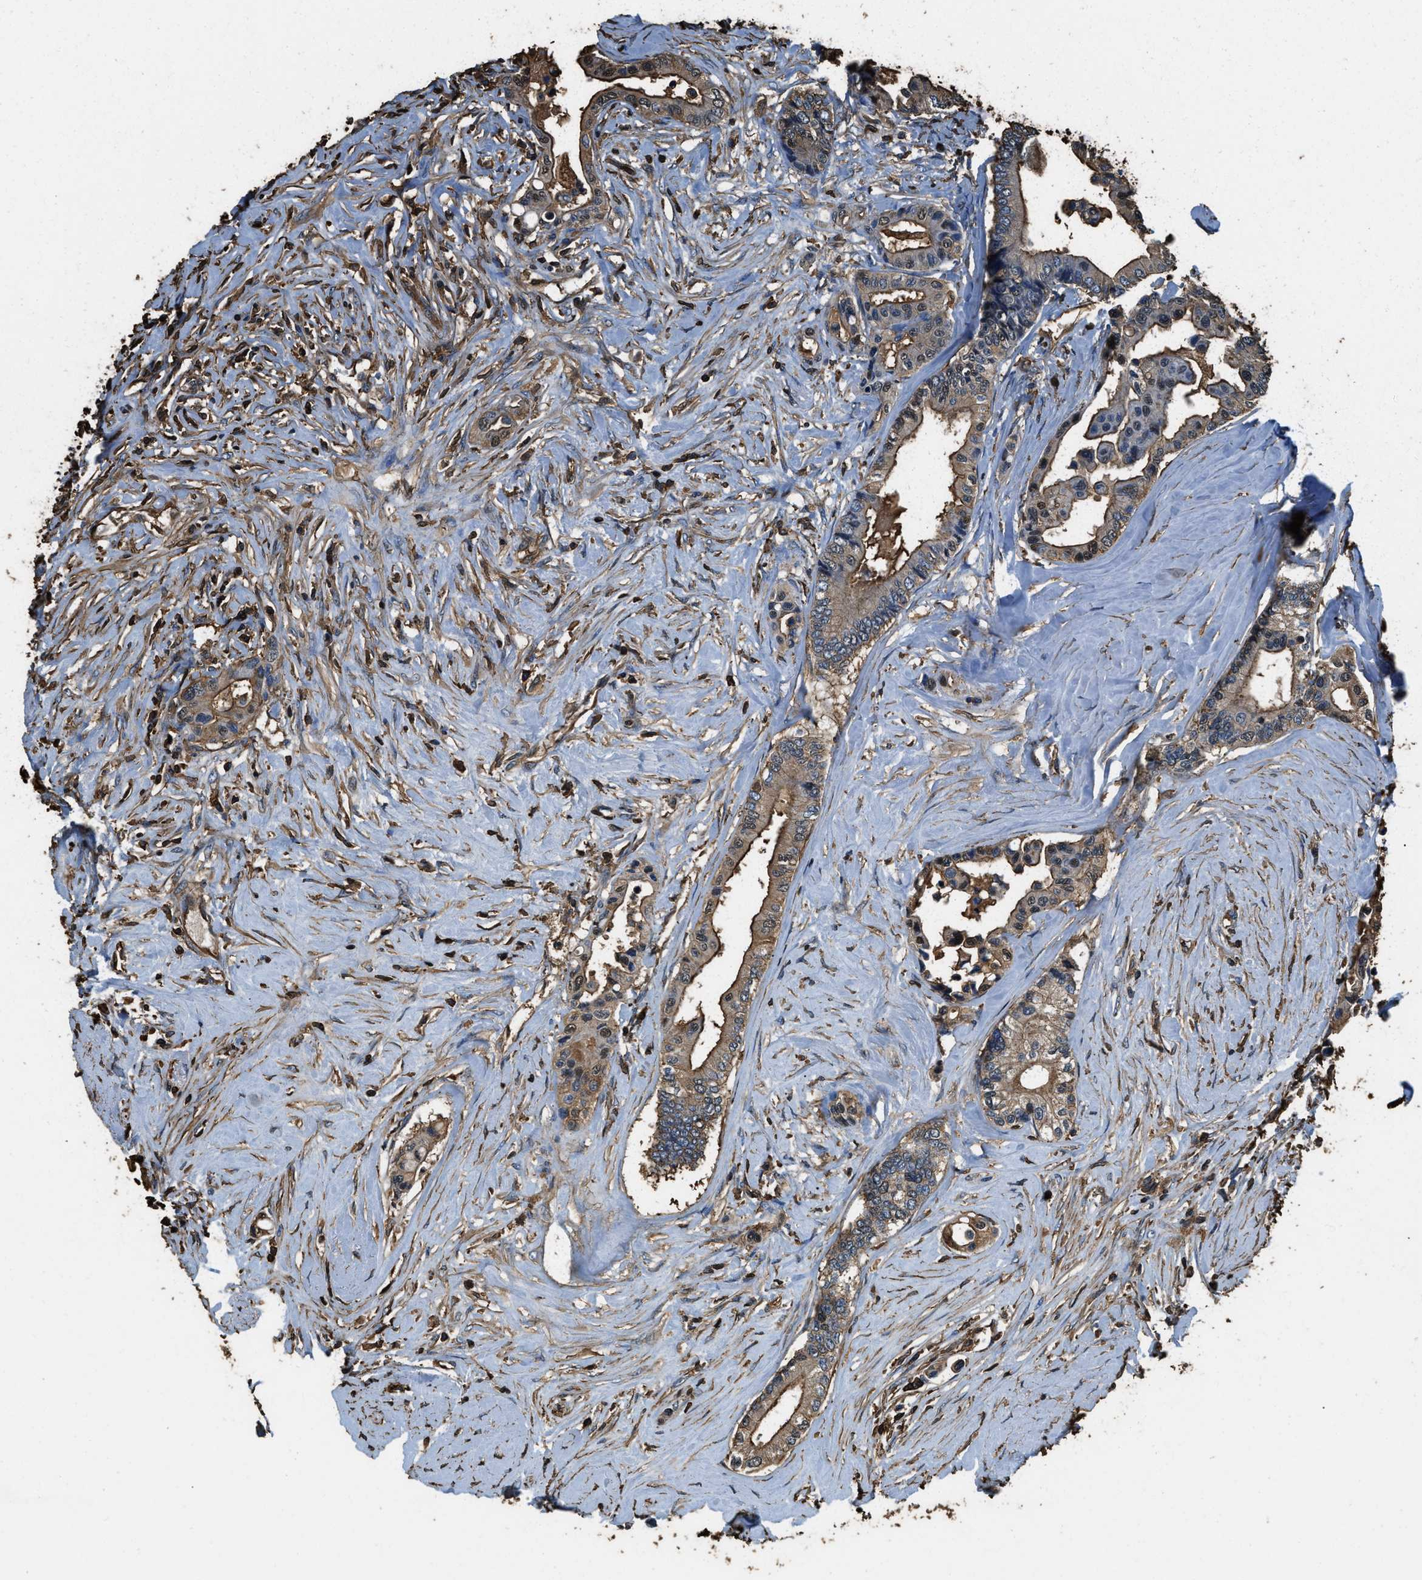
{"staining": {"intensity": "moderate", "quantity": ">75%", "location": "cytoplasmic/membranous"}, "tissue": "colorectal cancer", "cell_type": "Tumor cells", "image_type": "cancer", "snomed": [{"axis": "morphology", "description": "Normal tissue, NOS"}, {"axis": "morphology", "description": "Adenocarcinoma, NOS"}, {"axis": "topography", "description": "Colon"}], "caption": "About >75% of tumor cells in colorectal cancer display moderate cytoplasmic/membranous protein staining as visualized by brown immunohistochemical staining.", "gene": "ACCS", "patient": {"sex": "male", "age": 82}}